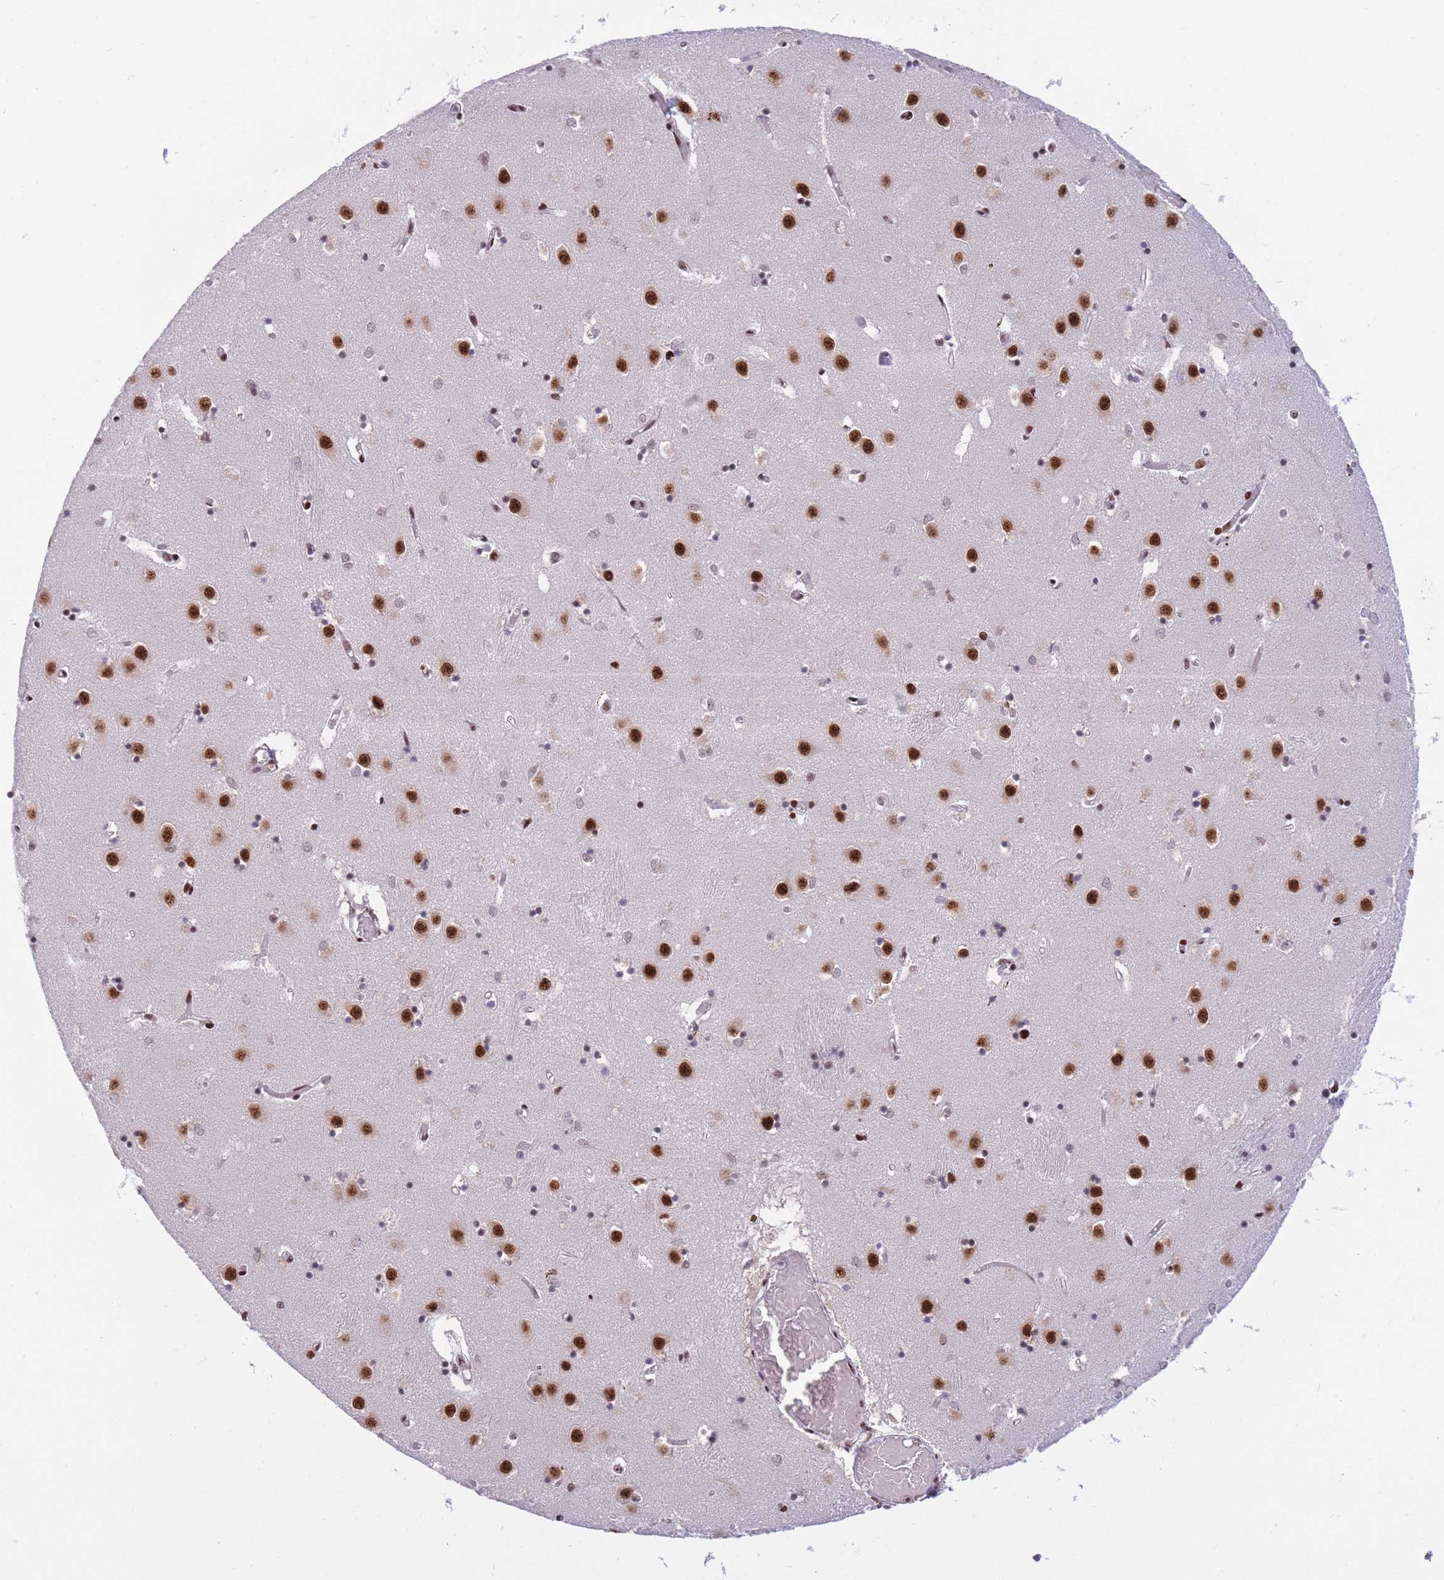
{"staining": {"intensity": "moderate", "quantity": "25%-75%", "location": "nuclear"}, "tissue": "caudate", "cell_type": "Glial cells", "image_type": "normal", "snomed": [{"axis": "morphology", "description": "Normal tissue, NOS"}, {"axis": "topography", "description": "Lateral ventricle wall"}], "caption": "Normal caudate reveals moderate nuclear expression in about 25%-75% of glial cells (IHC, brightfield microscopy, high magnification)..", "gene": "TMEM35B", "patient": {"sex": "male", "age": 70}}